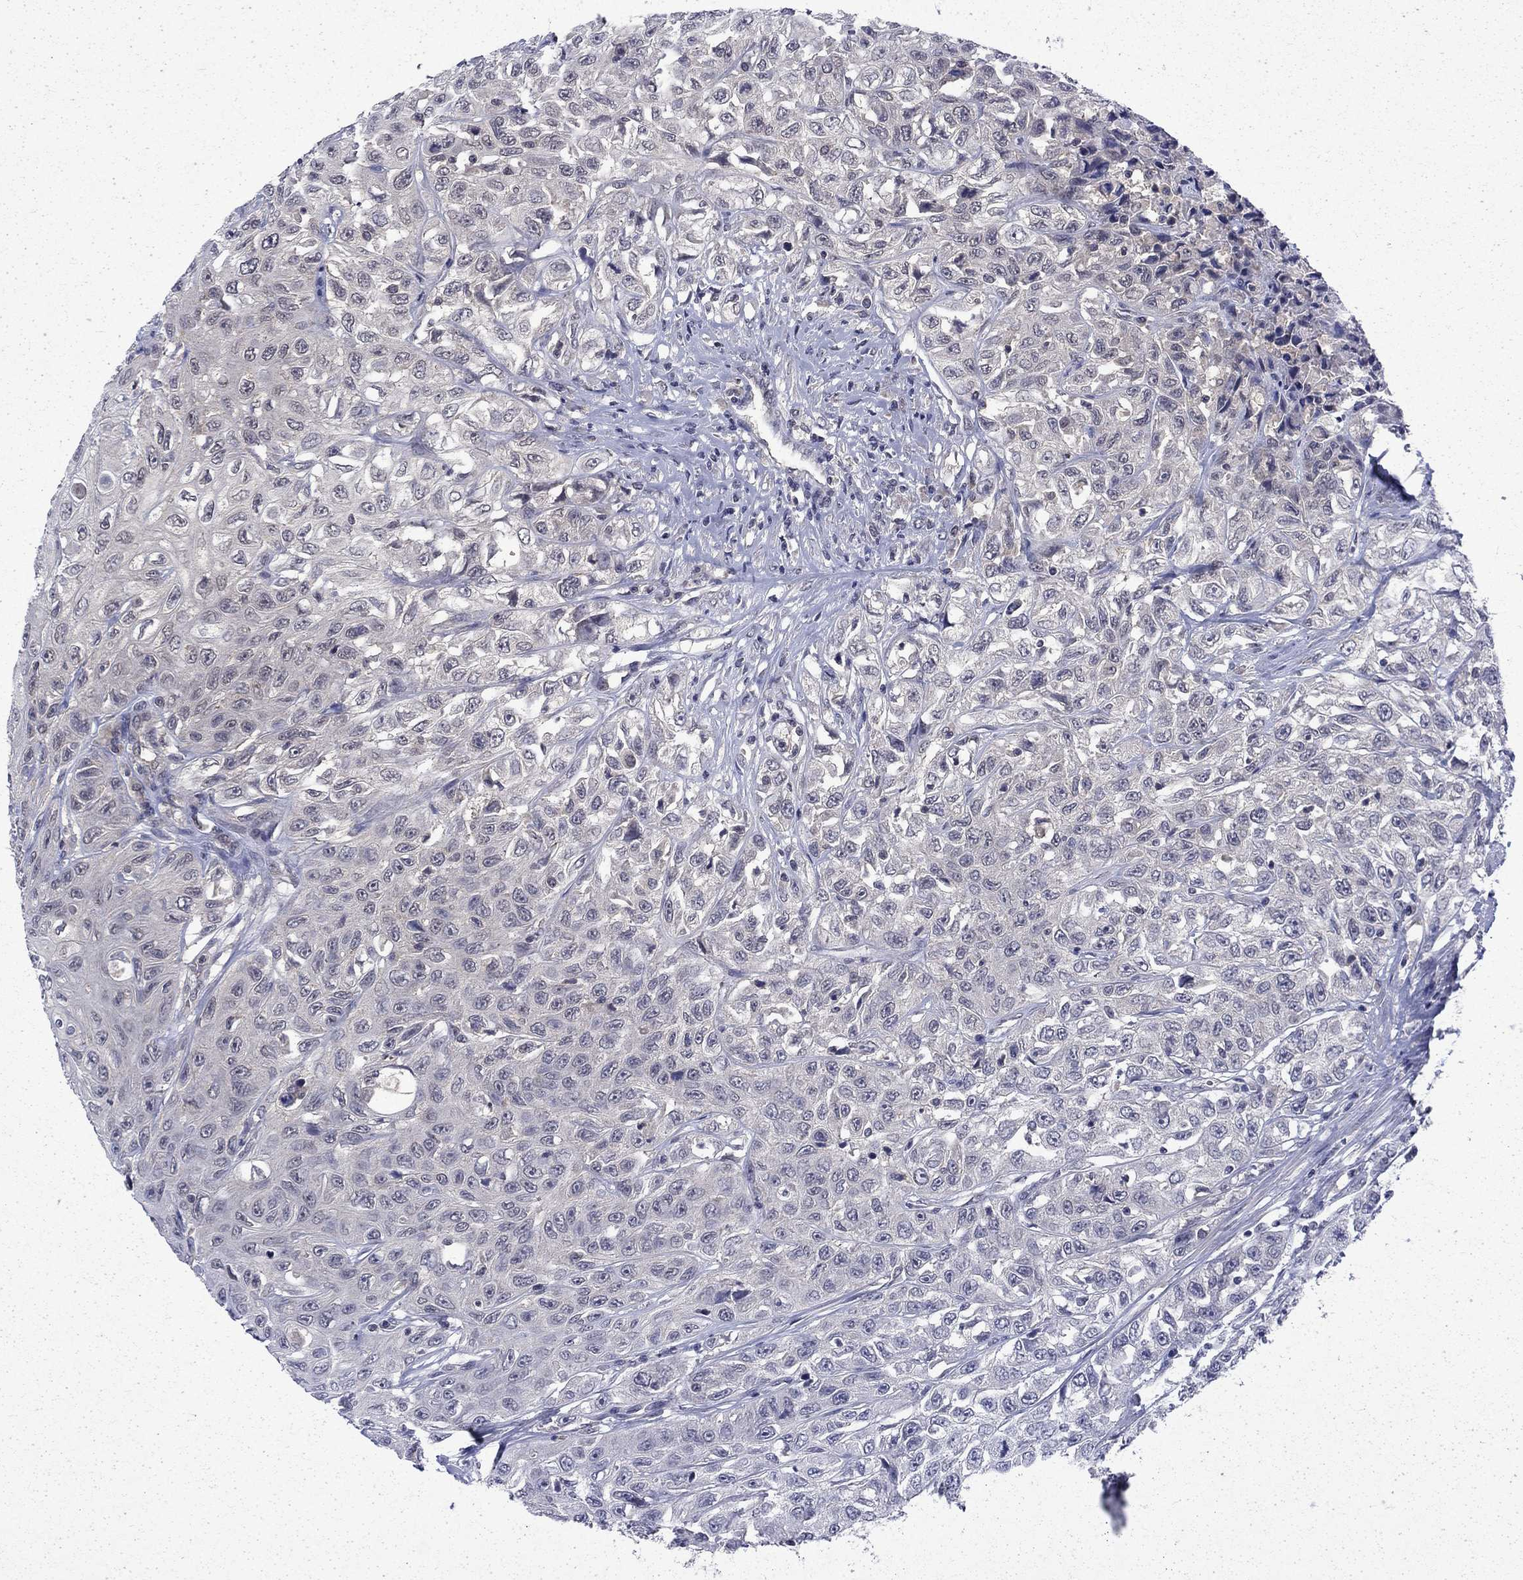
{"staining": {"intensity": "negative", "quantity": "none", "location": "none"}, "tissue": "urothelial cancer", "cell_type": "Tumor cells", "image_type": "cancer", "snomed": [{"axis": "morphology", "description": "Urothelial carcinoma, High grade"}, {"axis": "topography", "description": "Urinary bladder"}], "caption": "Immunohistochemistry of urothelial carcinoma (high-grade) reveals no staining in tumor cells.", "gene": "CHAT", "patient": {"sex": "female", "age": 56}}